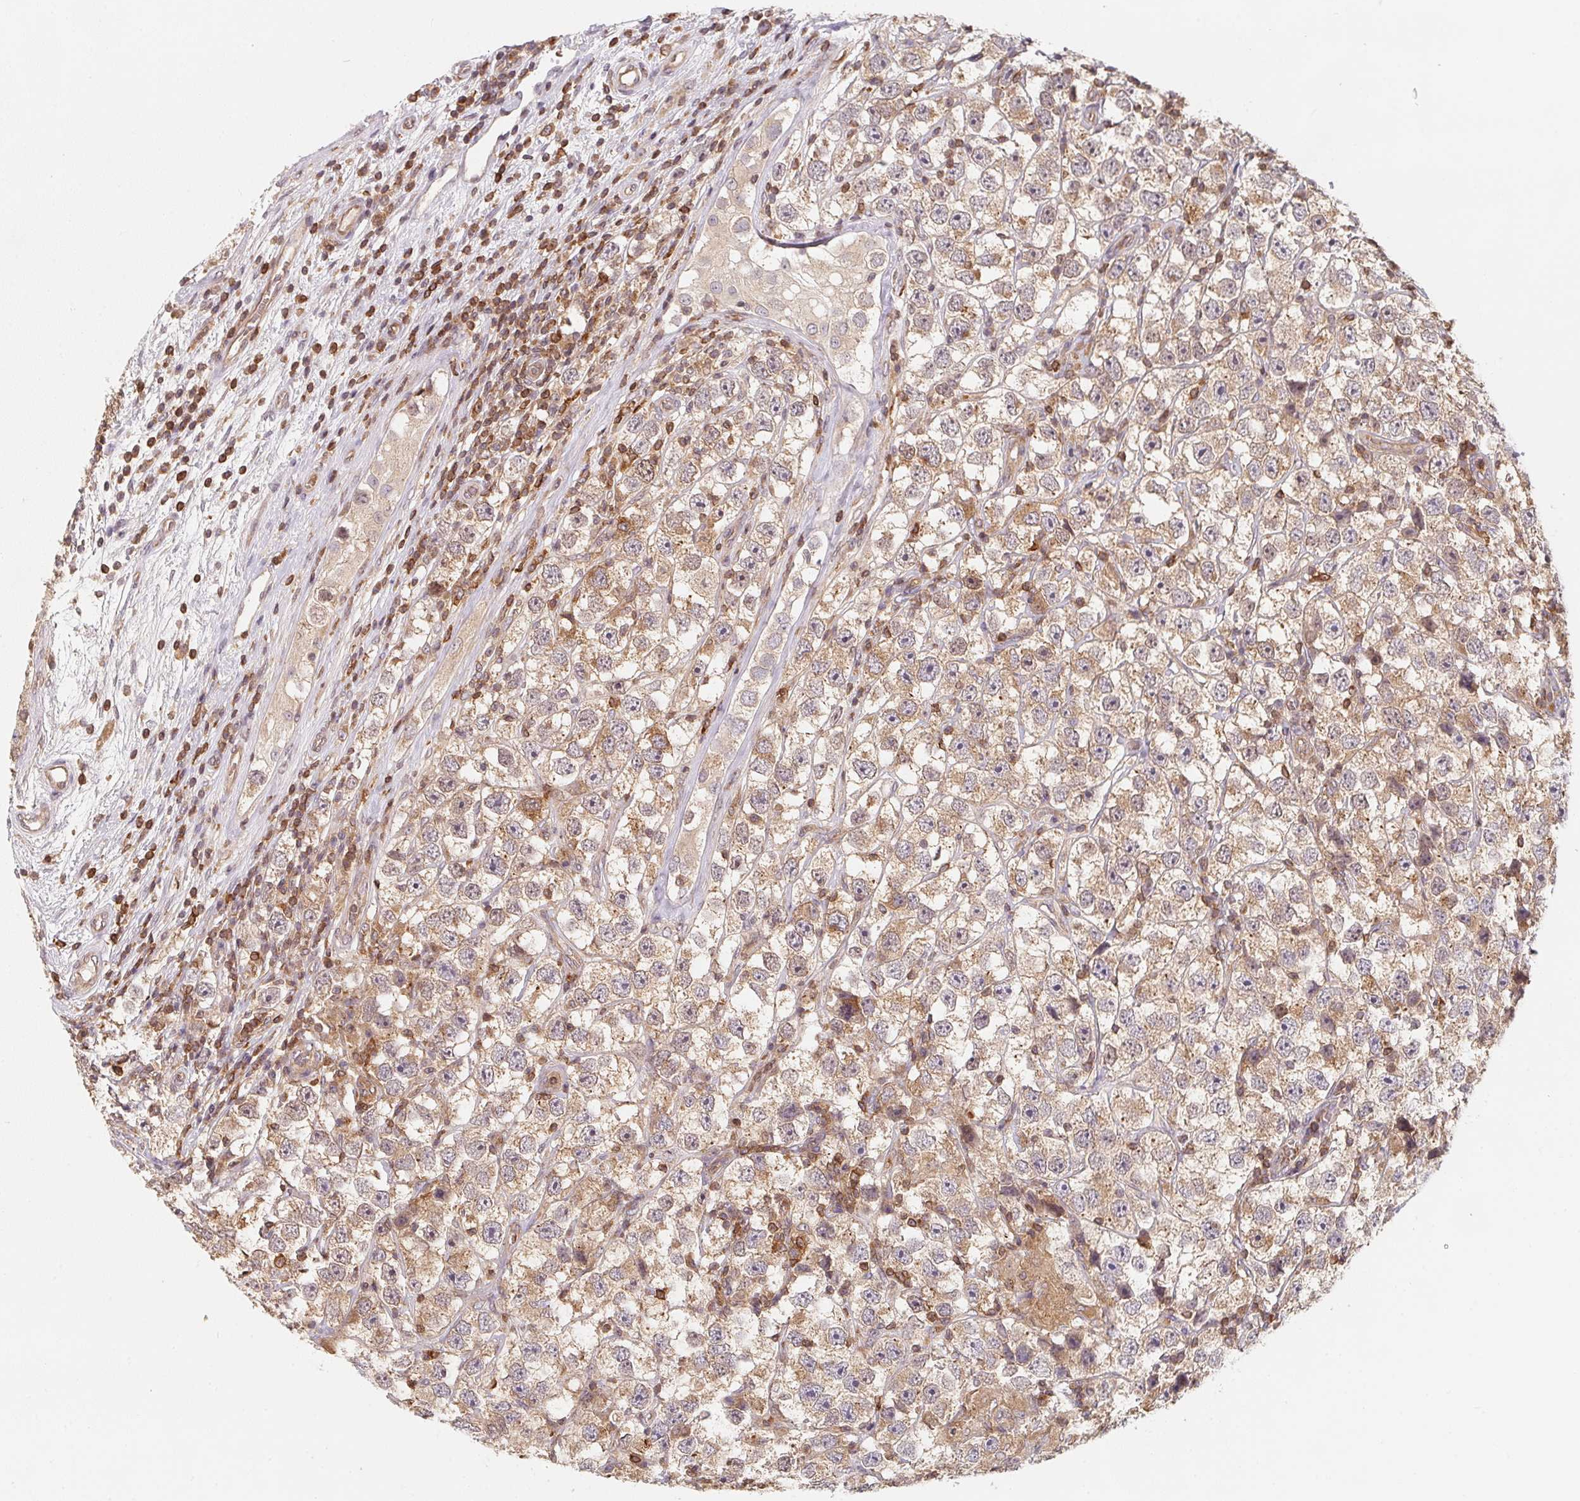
{"staining": {"intensity": "weak", "quantity": "25%-75%", "location": "cytoplasmic/membranous"}, "tissue": "testis cancer", "cell_type": "Tumor cells", "image_type": "cancer", "snomed": [{"axis": "morphology", "description": "Seminoma, NOS"}, {"axis": "topography", "description": "Testis"}], "caption": "Immunohistochemistry (DAB (3,3'-diaminobenzidine)) staining of human seminoma (testis) demonstrates weak cytoplasmic/membranous protein staining in approximately 25%-75% of tumor cells.", "gene": "ANKRD13A", "patient": {"sex": "male", "age": 26}}